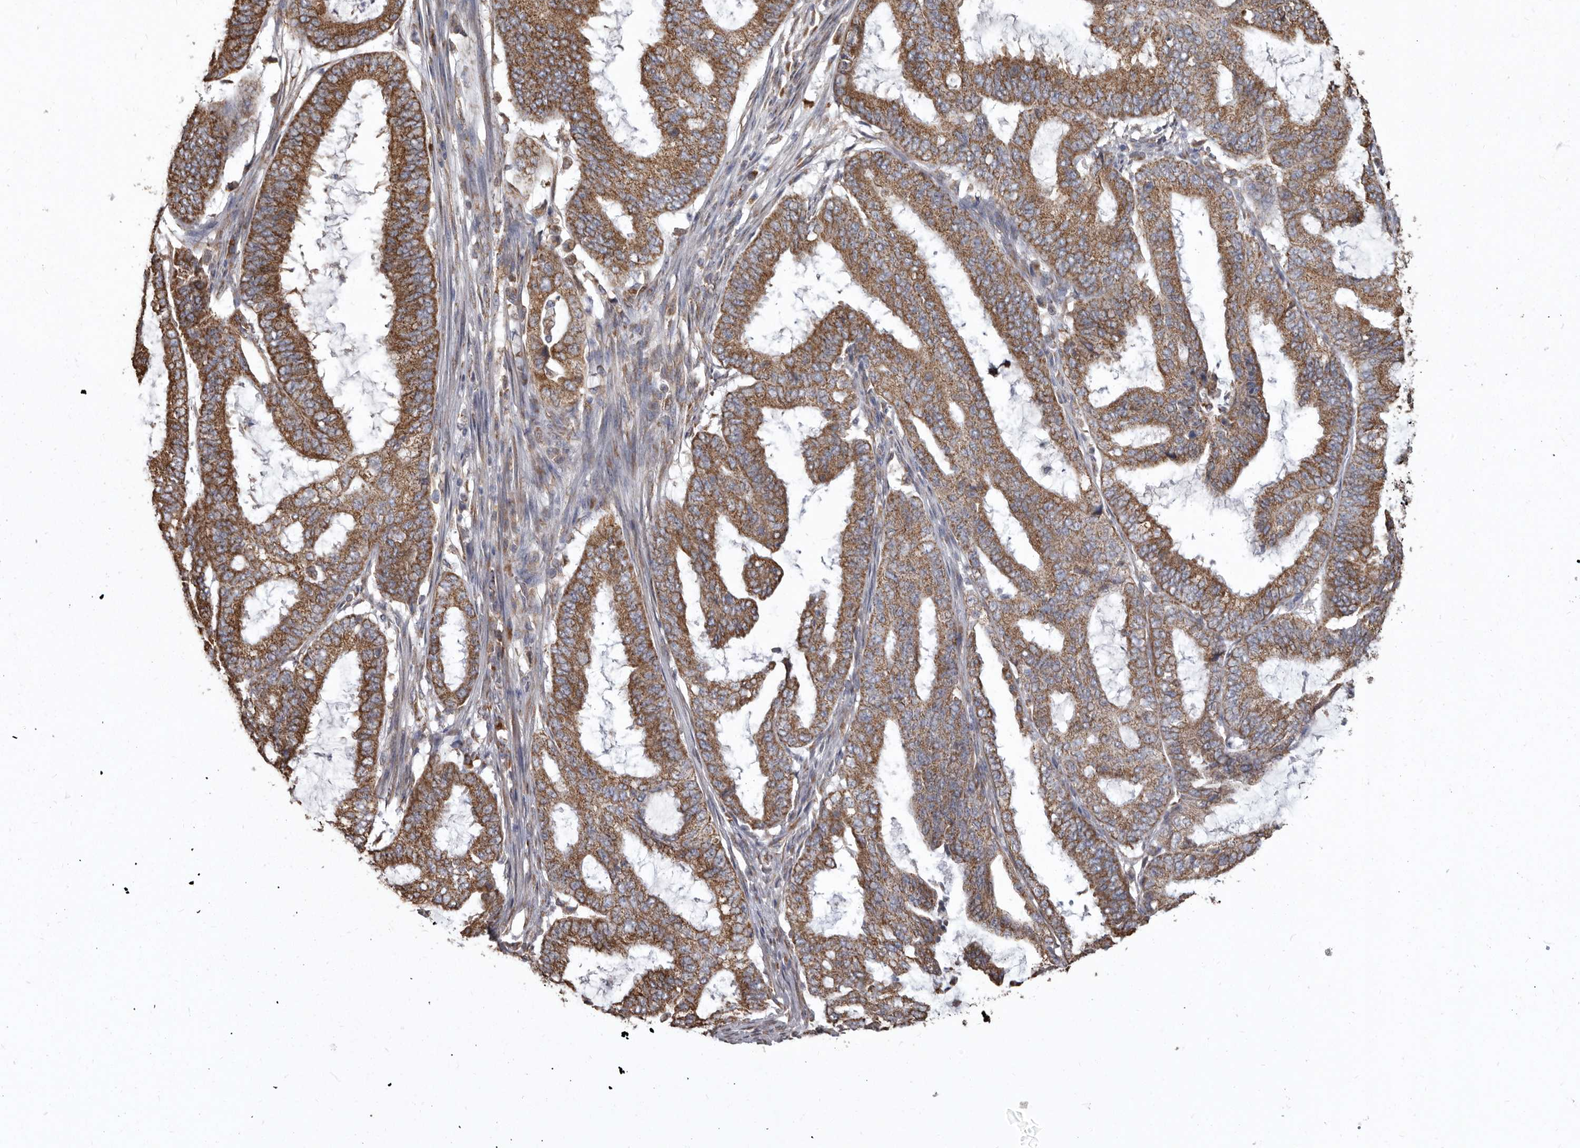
{"staining": {"intensity": "moderate", "quantity": ">75%", "location": "cytoplasmic/membranous"}, "tissue": "endometrial cancer", "cell_type": "Tumor cells", "image_type": "cancer", "snomed": [{"axis": "morphology", "description": "Adenocarcinoma, NOS"}, {"axis": "topography", "description": "Endometrium"}], "caption": "High-magnification brightfield microscopy of endometrial cancer stained with DAB (3,3'-diaminobenzidine) (brown) and counterstained with hematoxylin (blue). tumor cells exhibit moderate cytoplasmic/membranous staining is seen in about>75% of cells. (Brightfield microscopy of DAB IHC at high magnification).", "gene": "CDK5RAP3", "patient": {"sex": "female", "age": 51}}